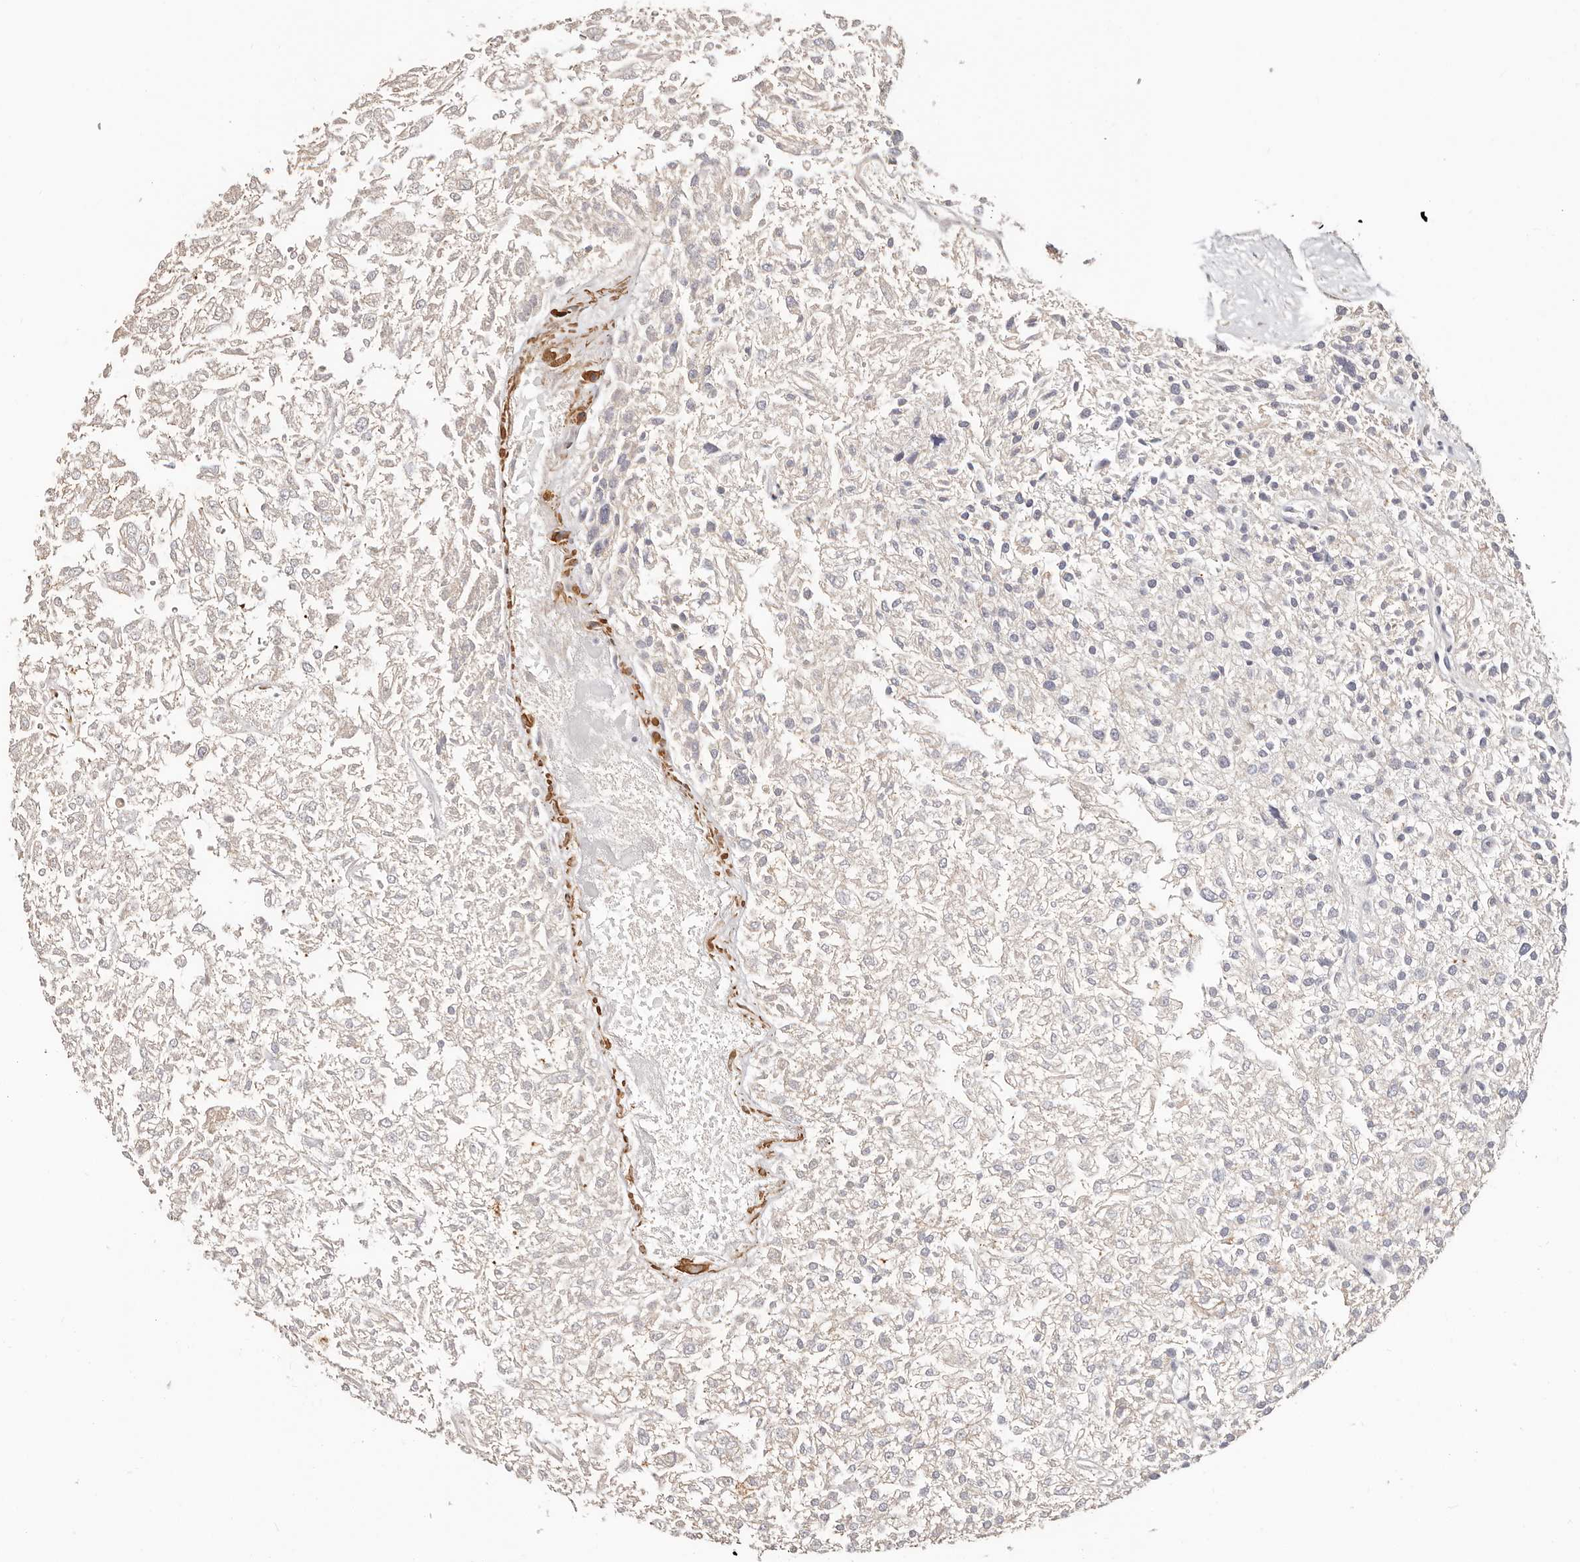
{"staining": {"intensity": "negative", "quantity": "none", "location": "none"}, "tissue": "renal cancer", "cell_type": "Tumor cells", "image_type": "cancer", "snomed": [{"axis": "morphology", "description": "Adenocarcinoma, NOS"}, {"axis": "topography", "description": "Kidney"}], "caption": "There is no significant positivity in tumor cells of renal cancer (adenocarcinoma).", "gene": "TRIP13", "patient": {"sex": "female", "age": 54}}